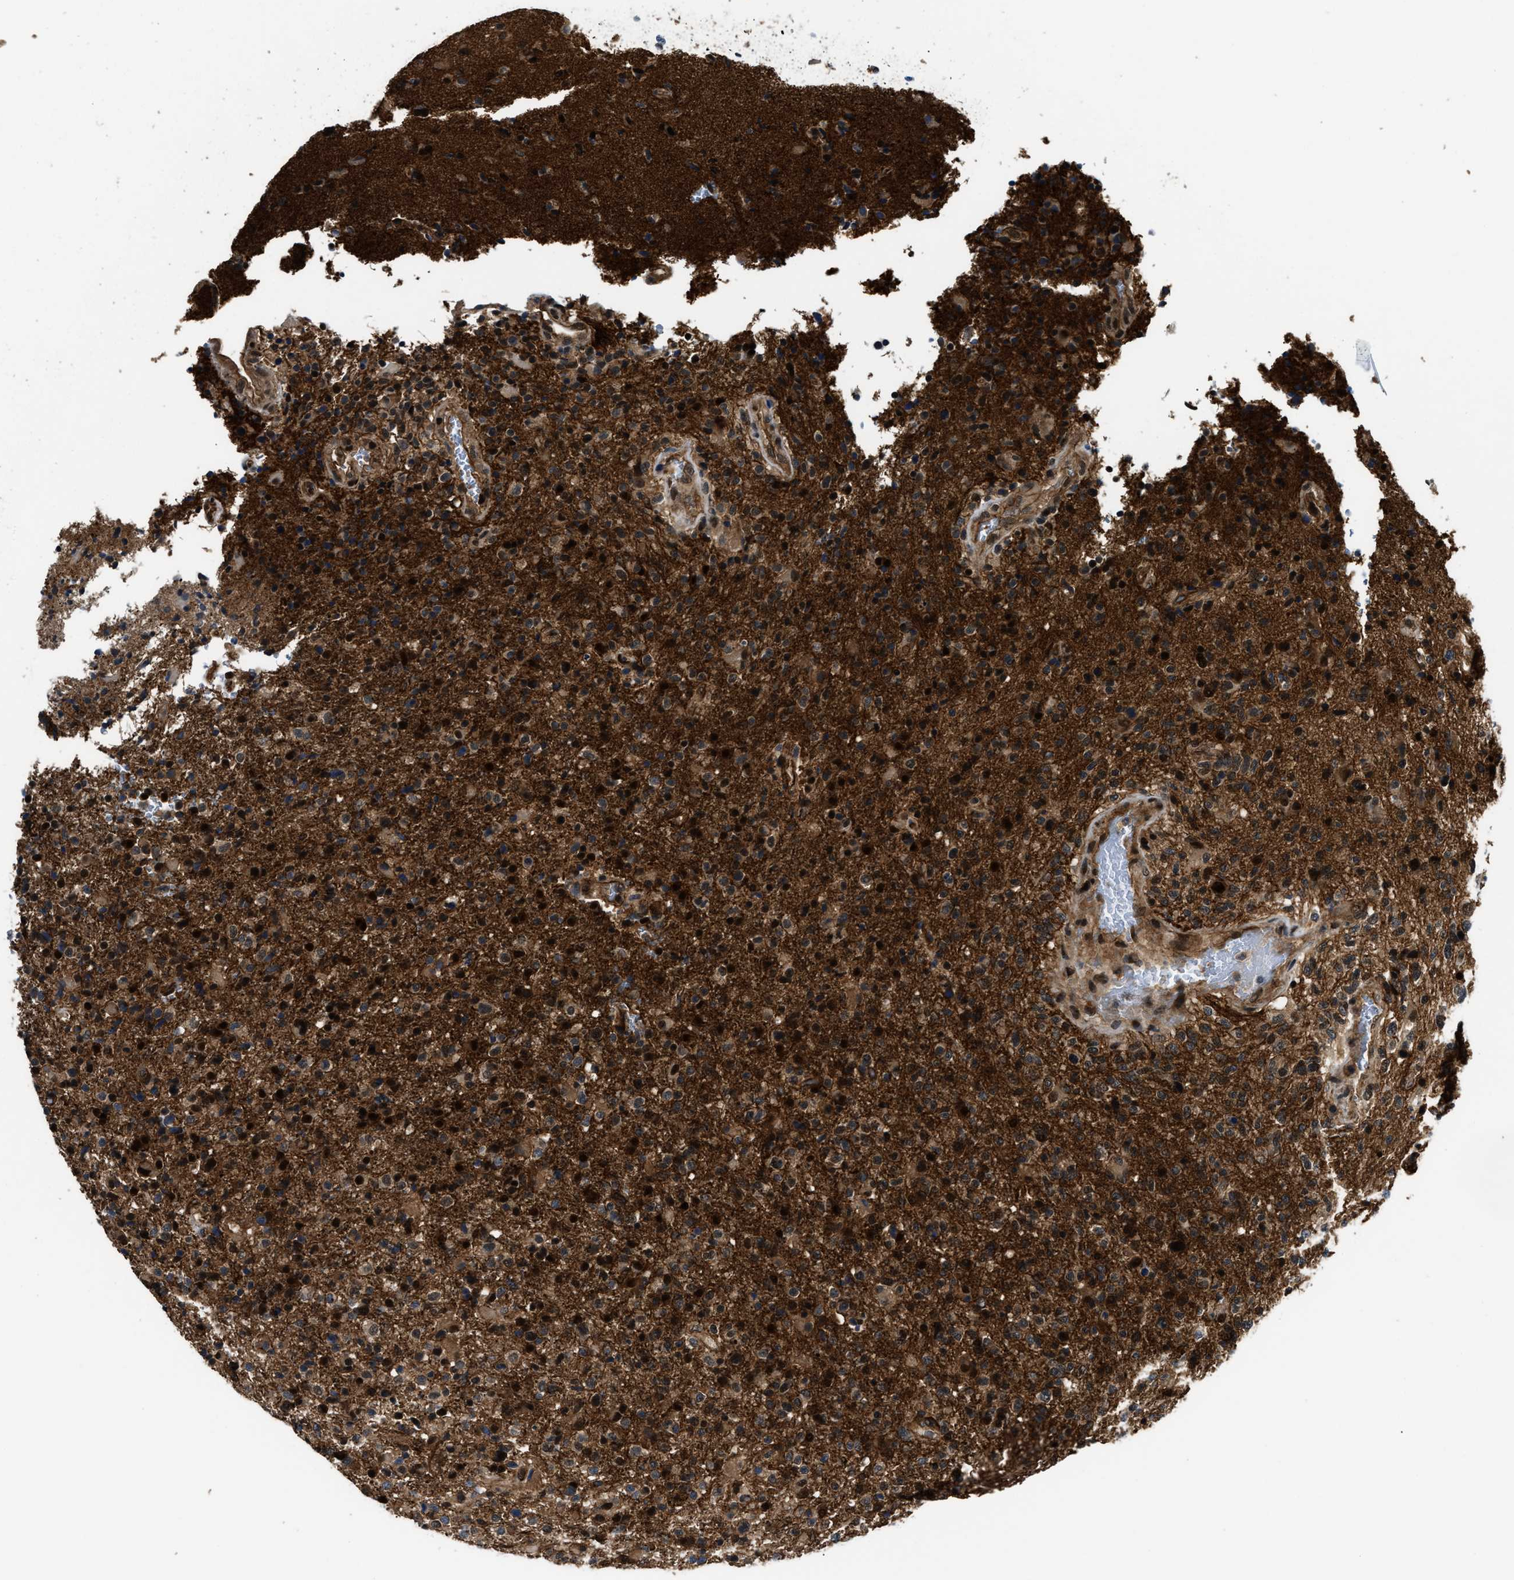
{"staining": {"intensity": "moderate", "quantity": ">75%", "location": "cytoplasmic/membranous"}, "tissue": "glioma", "cell_type": "Tumor cells", "image_type": "cancer", "snomed": [{"axis": "morphology", "description": "Glioma, malignant, High grade"}, {"axis": "topography", "description": "Brain"}], "caption": "Glioma stained with a protein marker shows moderate staining in tumor cells.", "gene": "COPS2", "patient": {"sex": "male", "age": 72}}